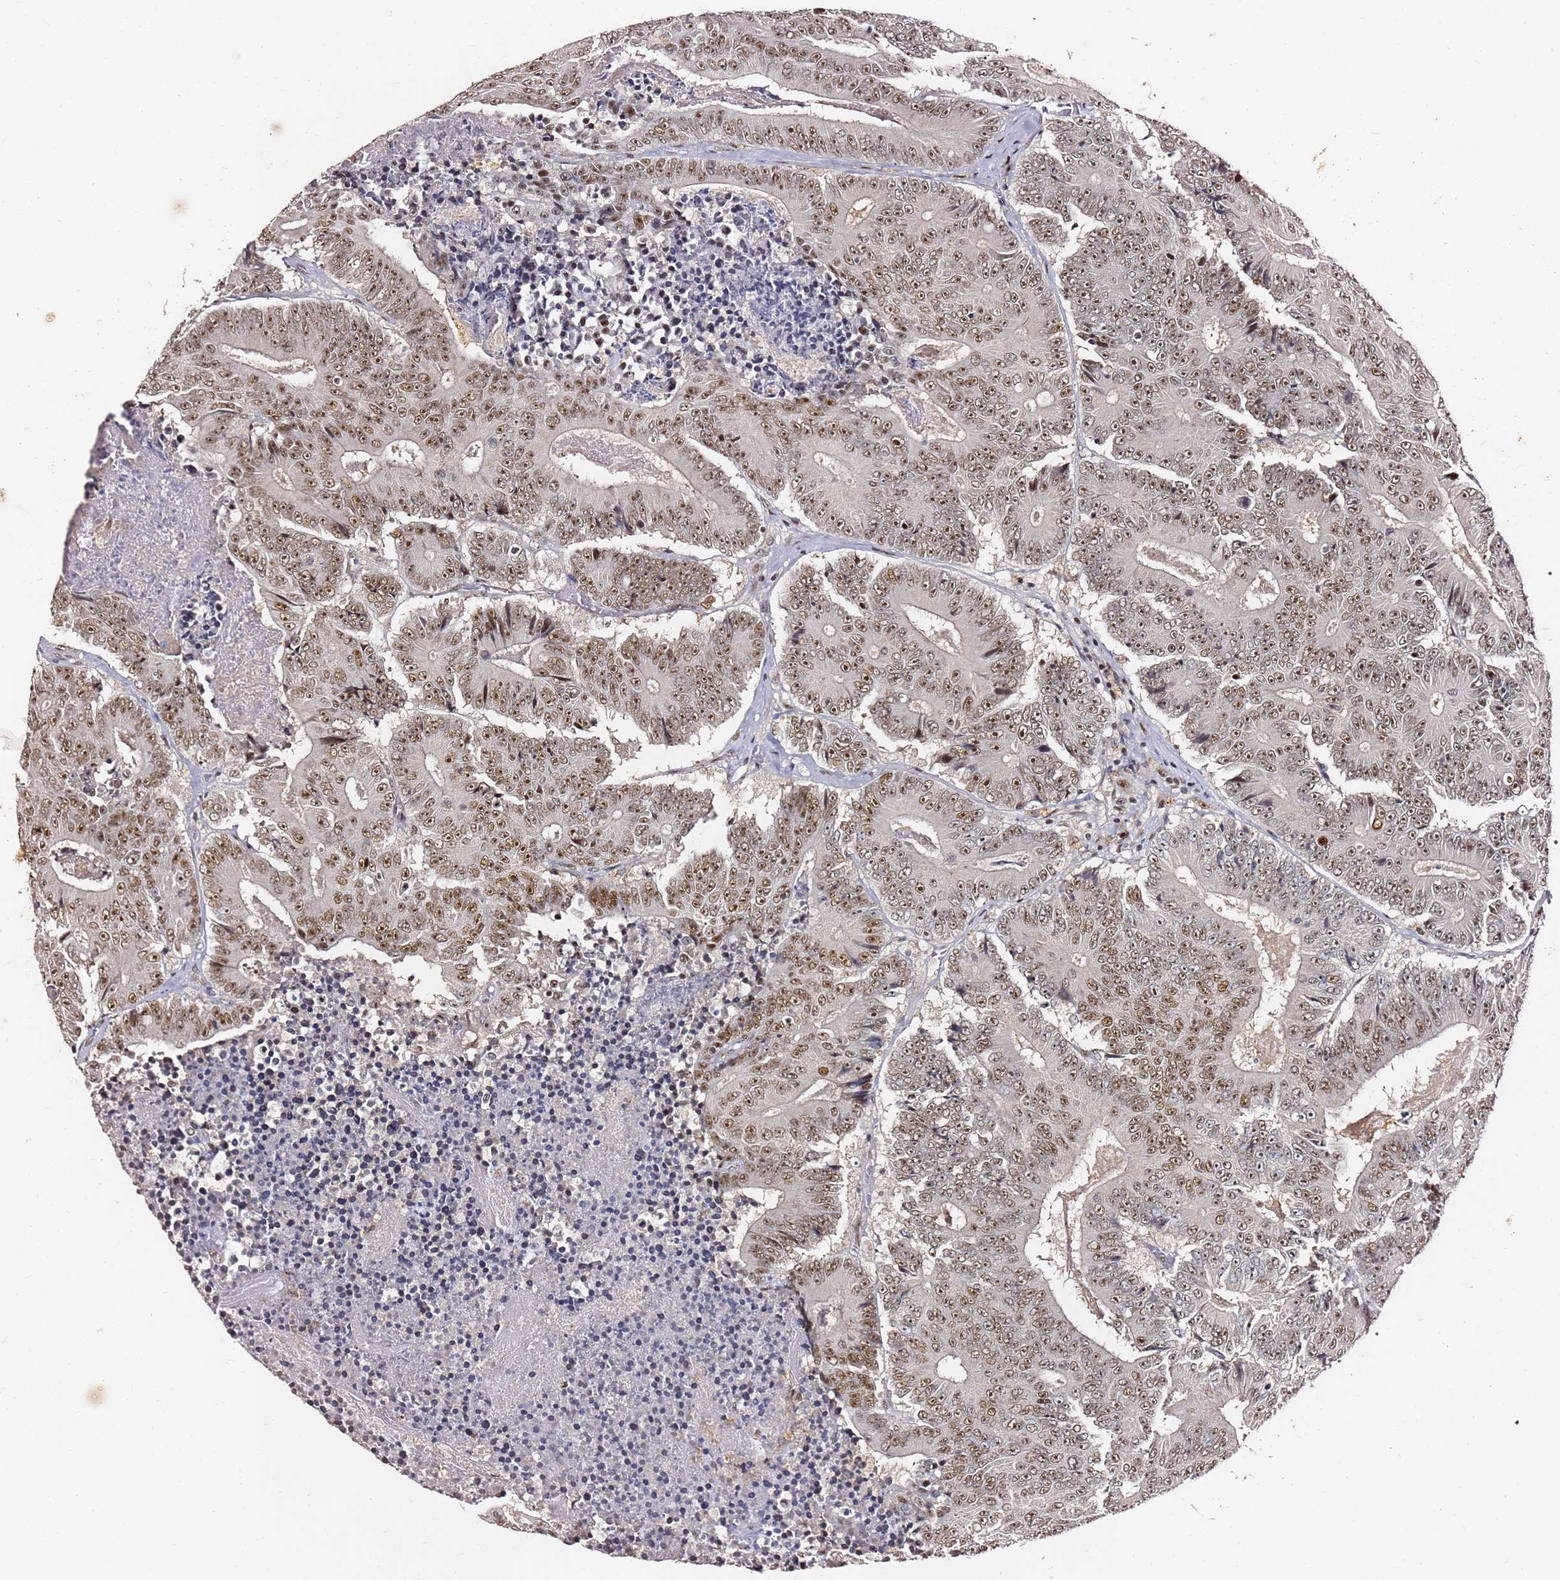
{"staining": {"intensity": "moderate", "quantity": ">75%", "location": "nuclear"}, "tissue": "colorectal cancer", "cell_type": "Tumor cells", "image_type": "cancer", "snomed": [{"axis": "morphology", "description": "Adenocarcinoma, NOS"}, {"axis": "topography", "description": "Colon"}], "caption": "A brown stain highlights moderate nuclear positivity of a protein in colorectal cancer (adenocarcinoma) tumor cells.", "gene": "FCF1", "patient": {"sex": "male", "age": 83}}